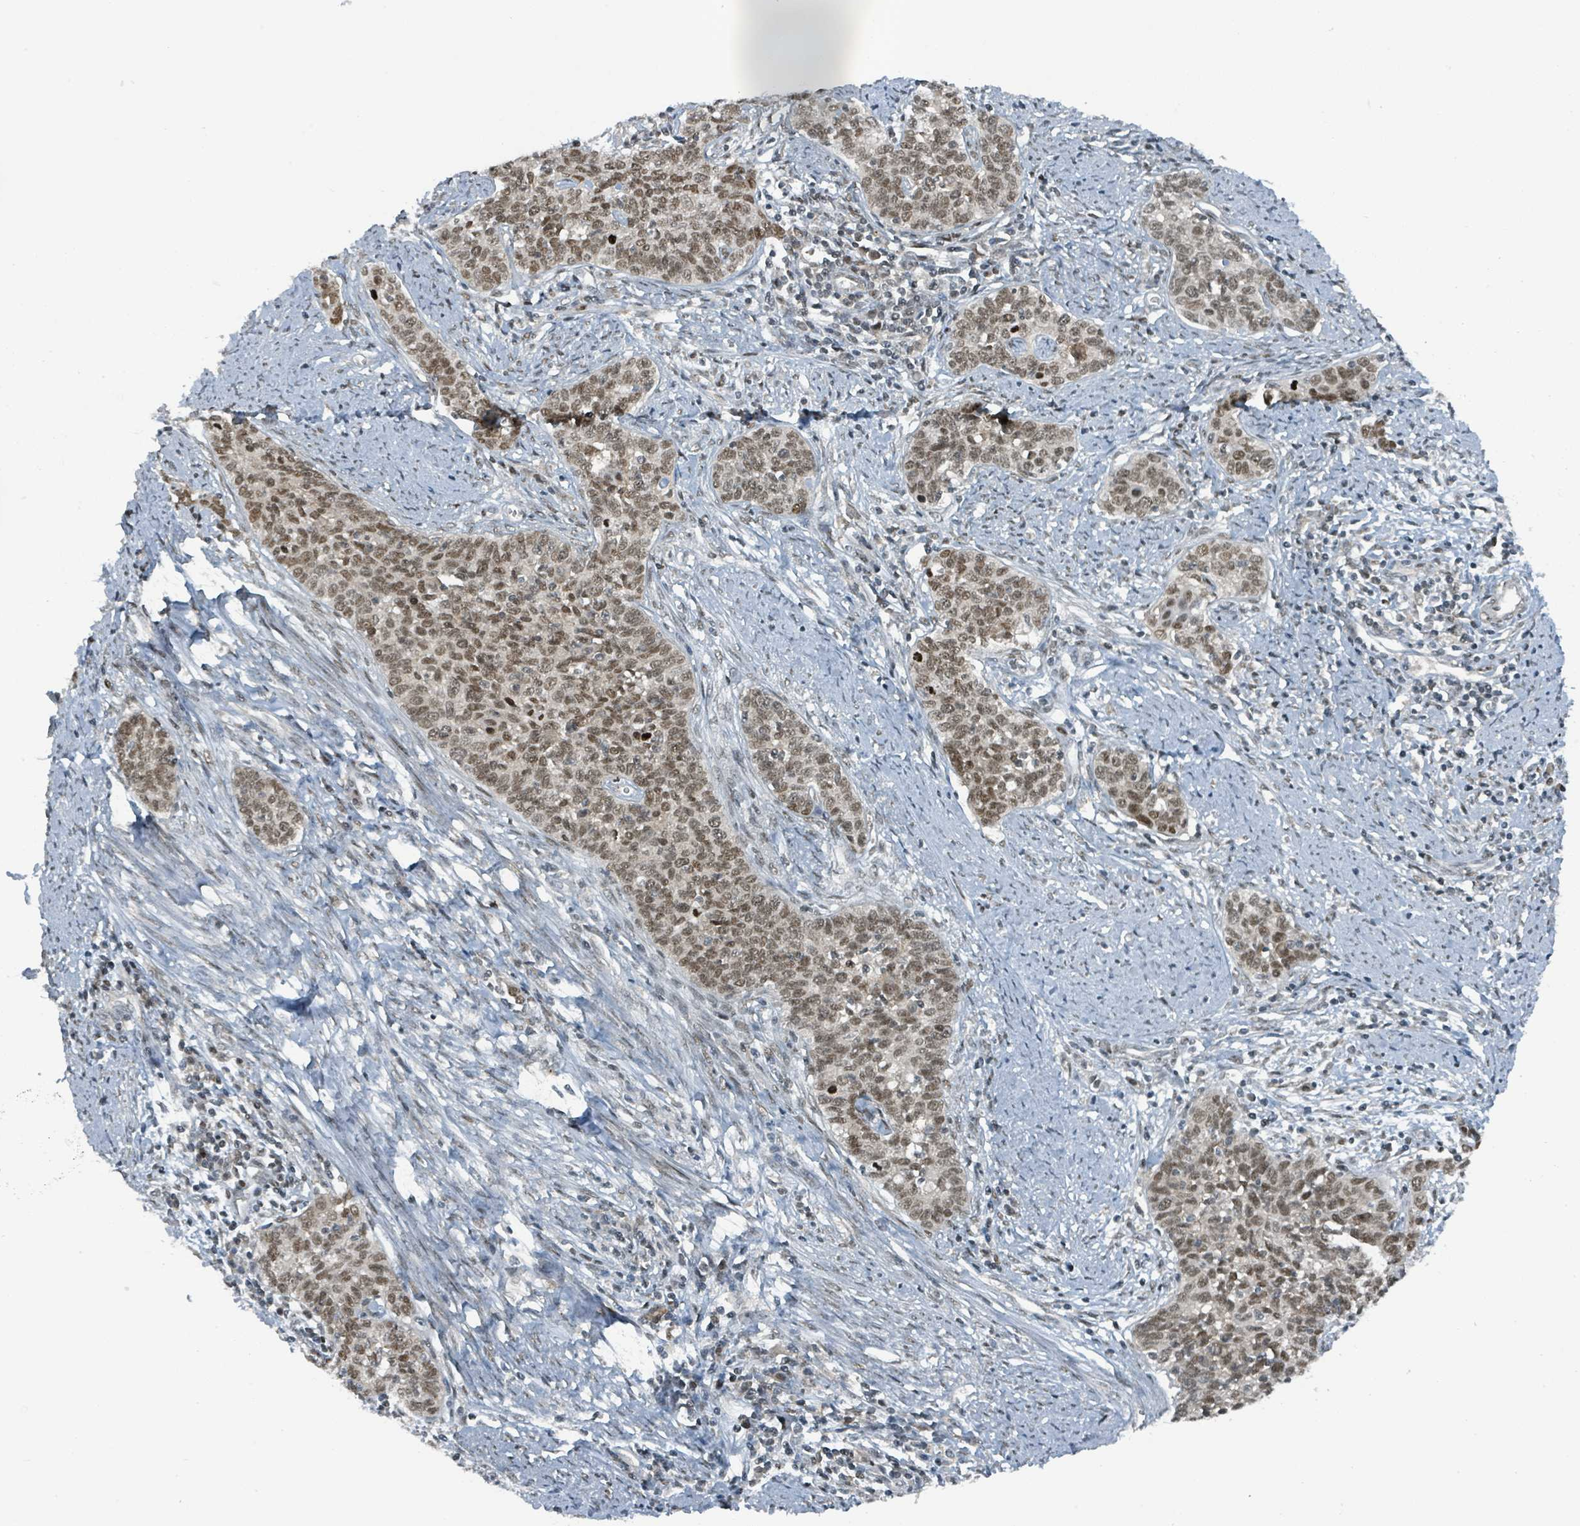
{"staining": {"intensity": "moderate", "quantity": ">75%", "location": "nuclear"}, "tissue": "cervical cancer", "cell_type": "Tumor cells", "image_type": "cancer", "snomed": [{"axis": "morphology", "description": "Squamous cell carcinoma, NOS"}, {"axis": "topography", "description": "Cervix"}], "caption": "An image of cervical cancer (squamous cell carcinoma) stained for a protein shows moderate nuclear brown staining in tumor cells.", "gene": "PHIP", "patient": {"sex": "female", "age": 39}}